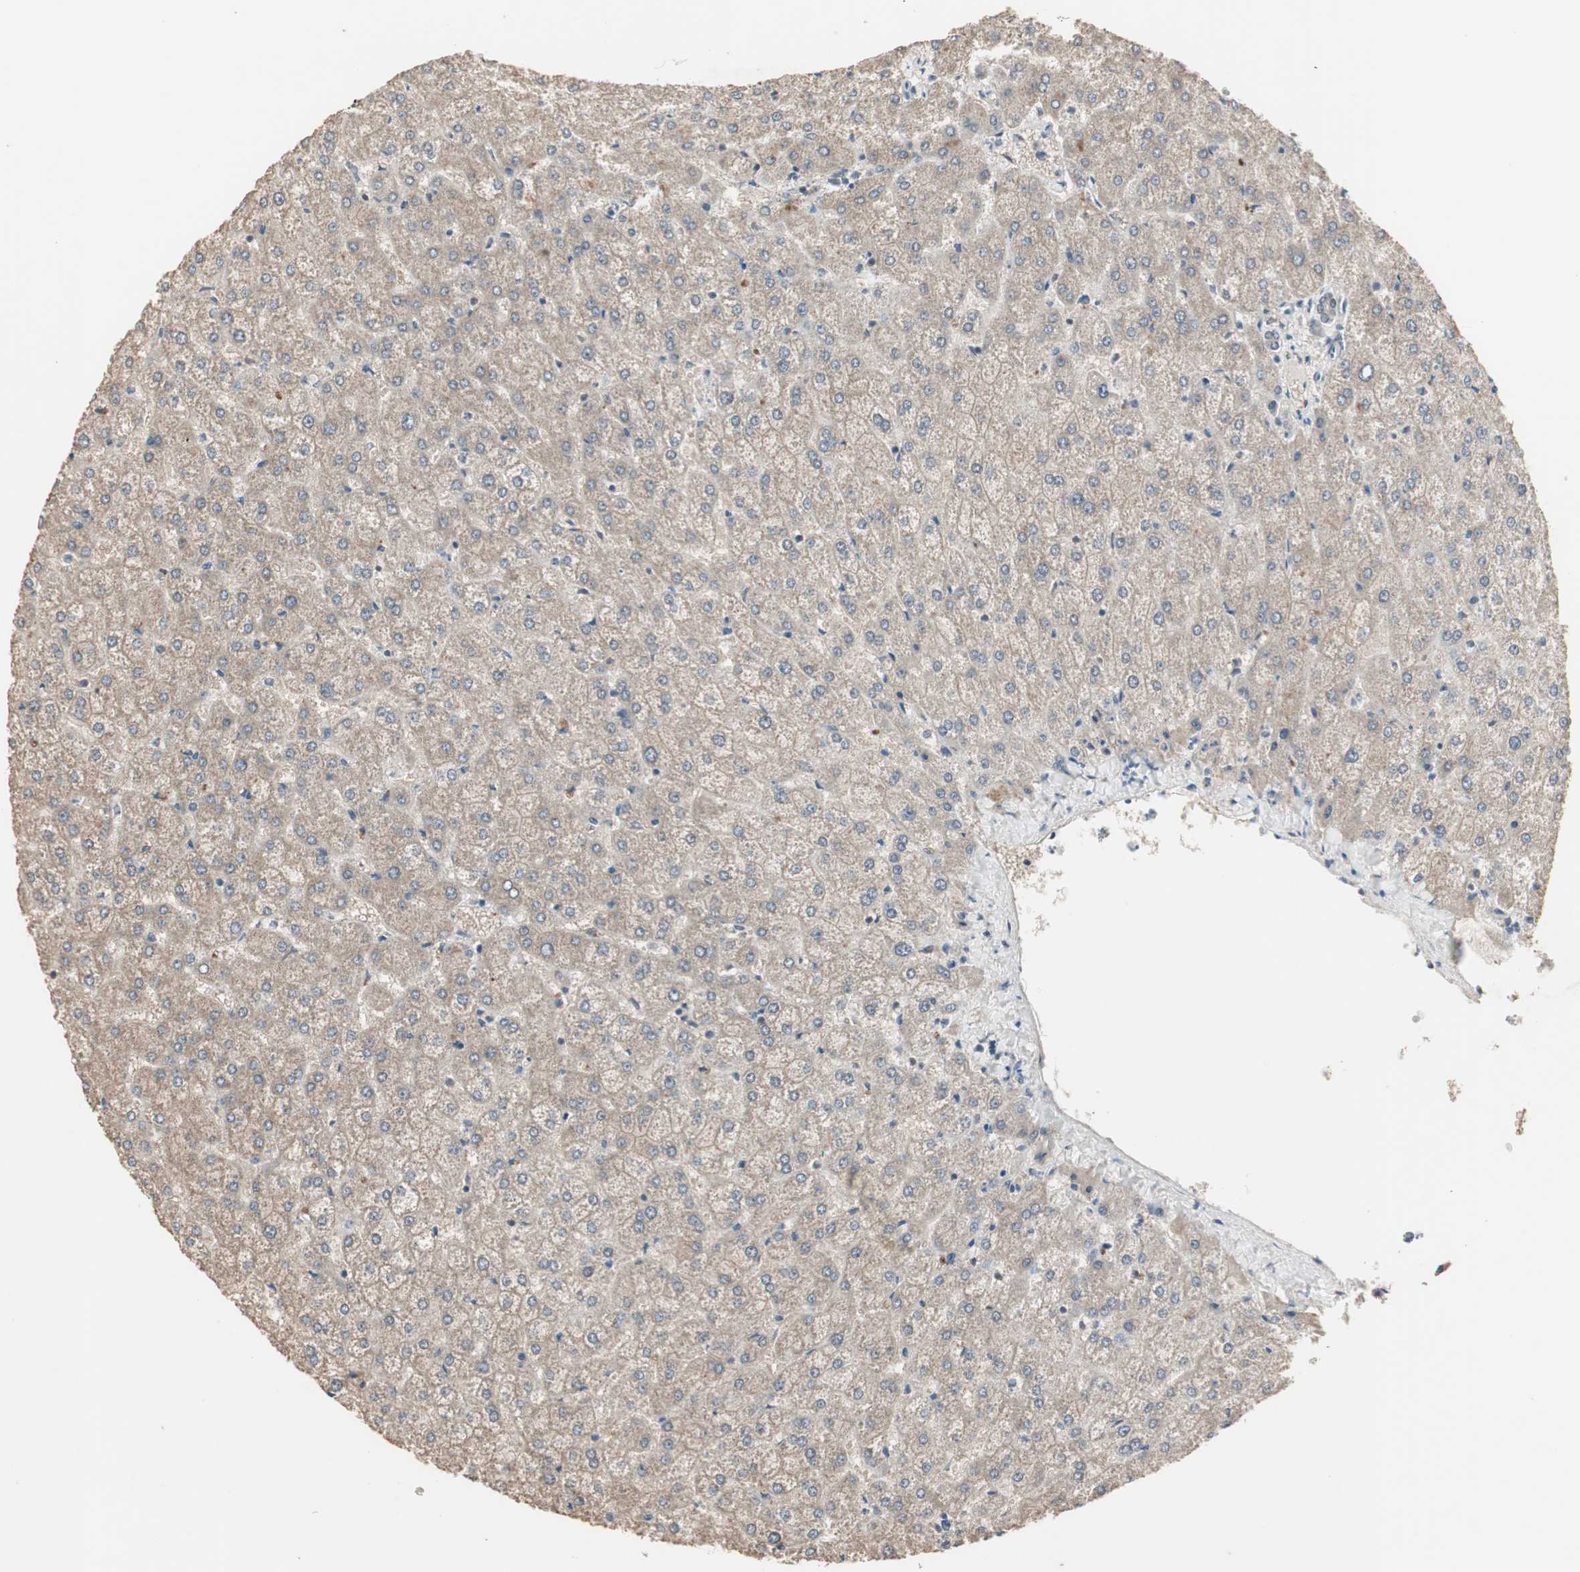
{"staining": {"intensity": "weak", "quantity": ">75%", "location": "cytoplasmic/membranous"}, "tissue": "liver", "cell_type": "Cholangiocytes", "image_type": "normal", "snomed": [{"axis": "morphology", "description": "Normal tissue, NOS"}, {"axis": "topography", "description": "Liver"}], "caption": "Cholangiocytes display low levels of weak cytoplasmic/membranous expression in about >75% of cells in benign human liver.", "gene": "ZHX2", "patient": {"sex": "female", "age": 32}}